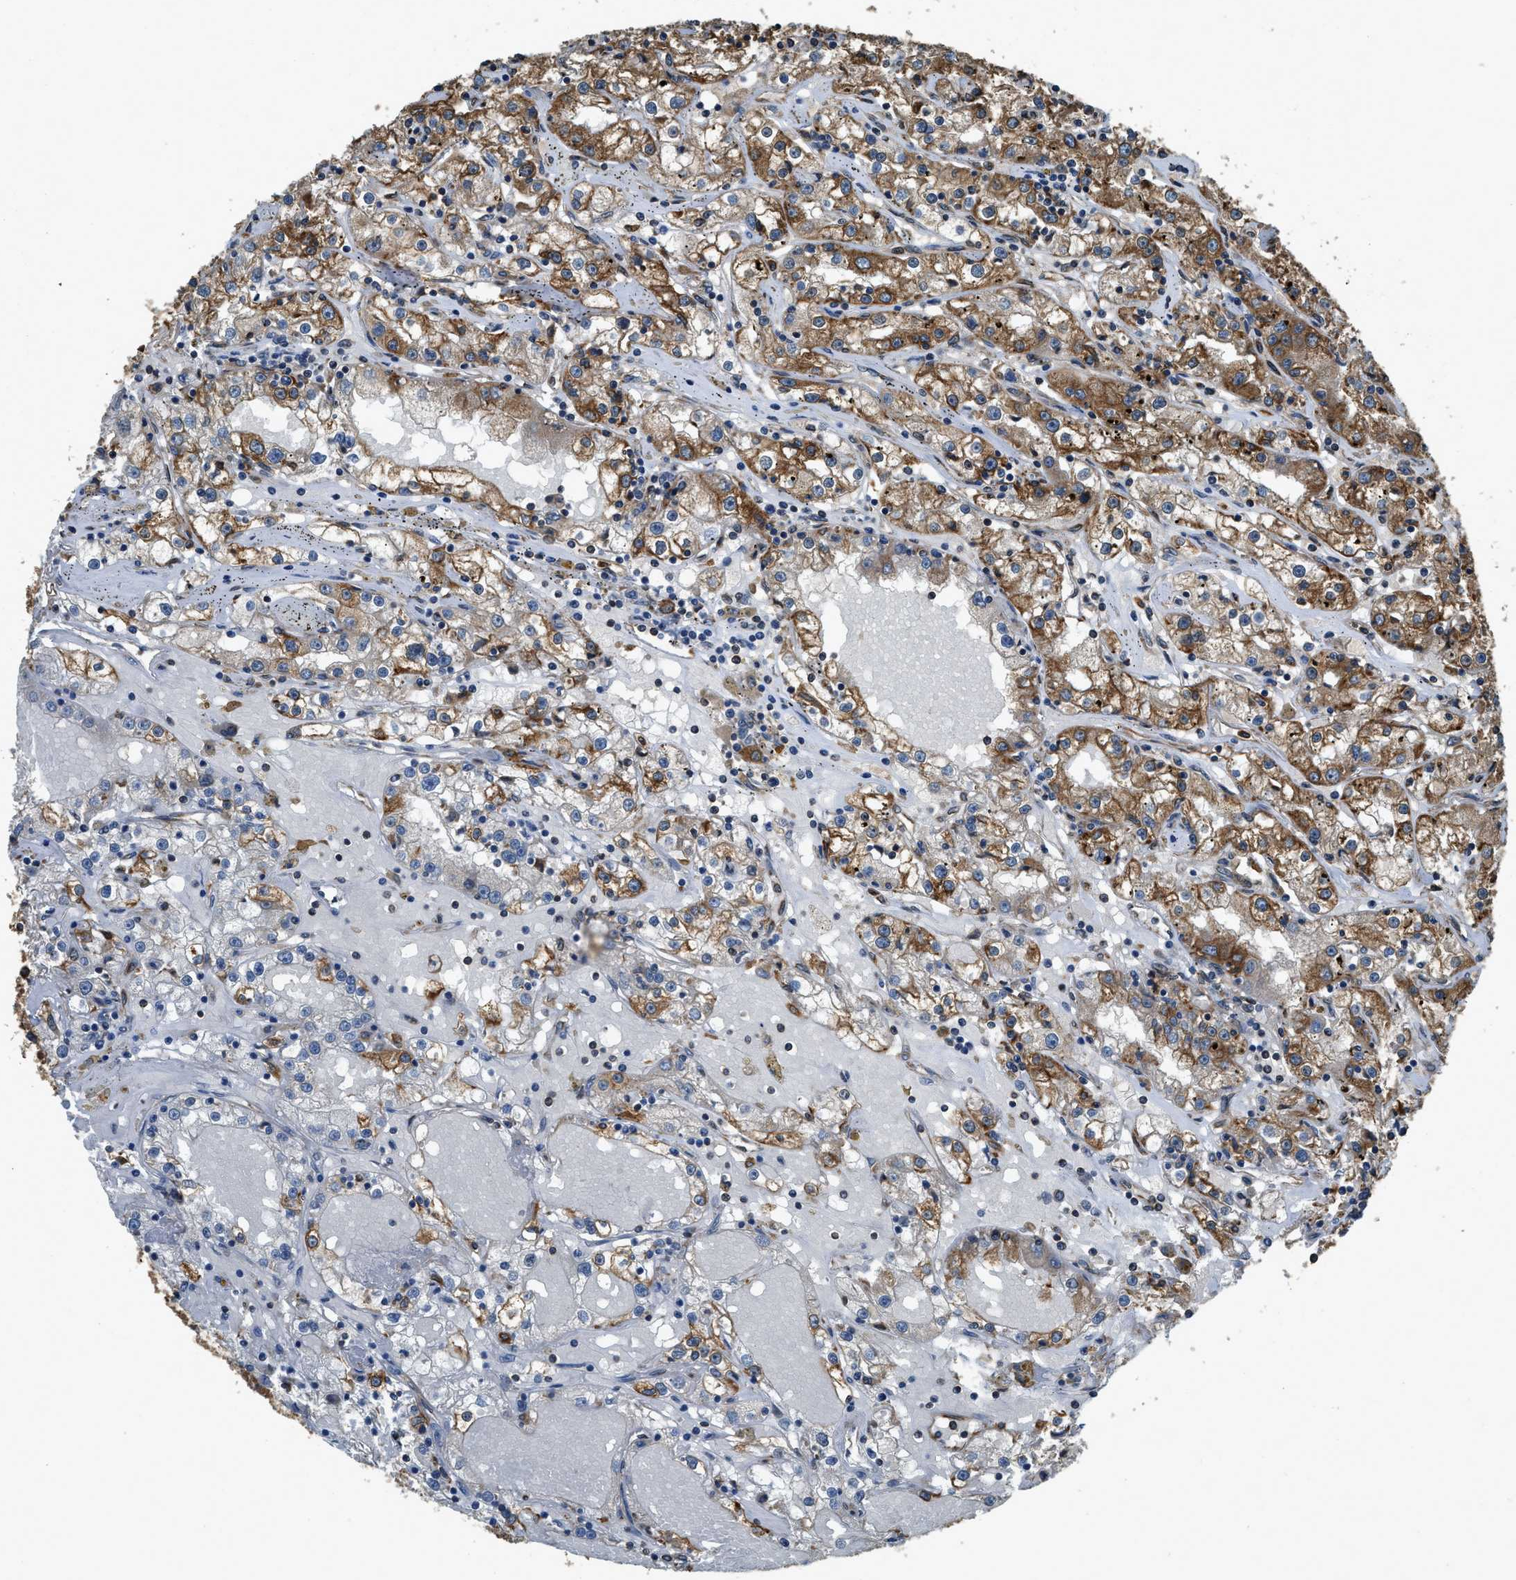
{"staining": {"intensity": "moderate", "quantity": ">75%", "location": "cytoplasmic/membranous"}, "tissue": "renal cancer", "cell_type": "Tumor cells", "image_type": "cancer", "snomed": [{"axis": "morphology", "description": "Adenocarcinoma, NOS"}, {"axis": "topography", "description": "Kidney"}], "caption": "The immunohistochemical stain highlights moderate cytoplasmic/membranous positivity in tumor cells of renal cancer (adenocarcinoma) tissue.", "gene": "BCAP31", "patient": {"sex": "male", "age": 56}}